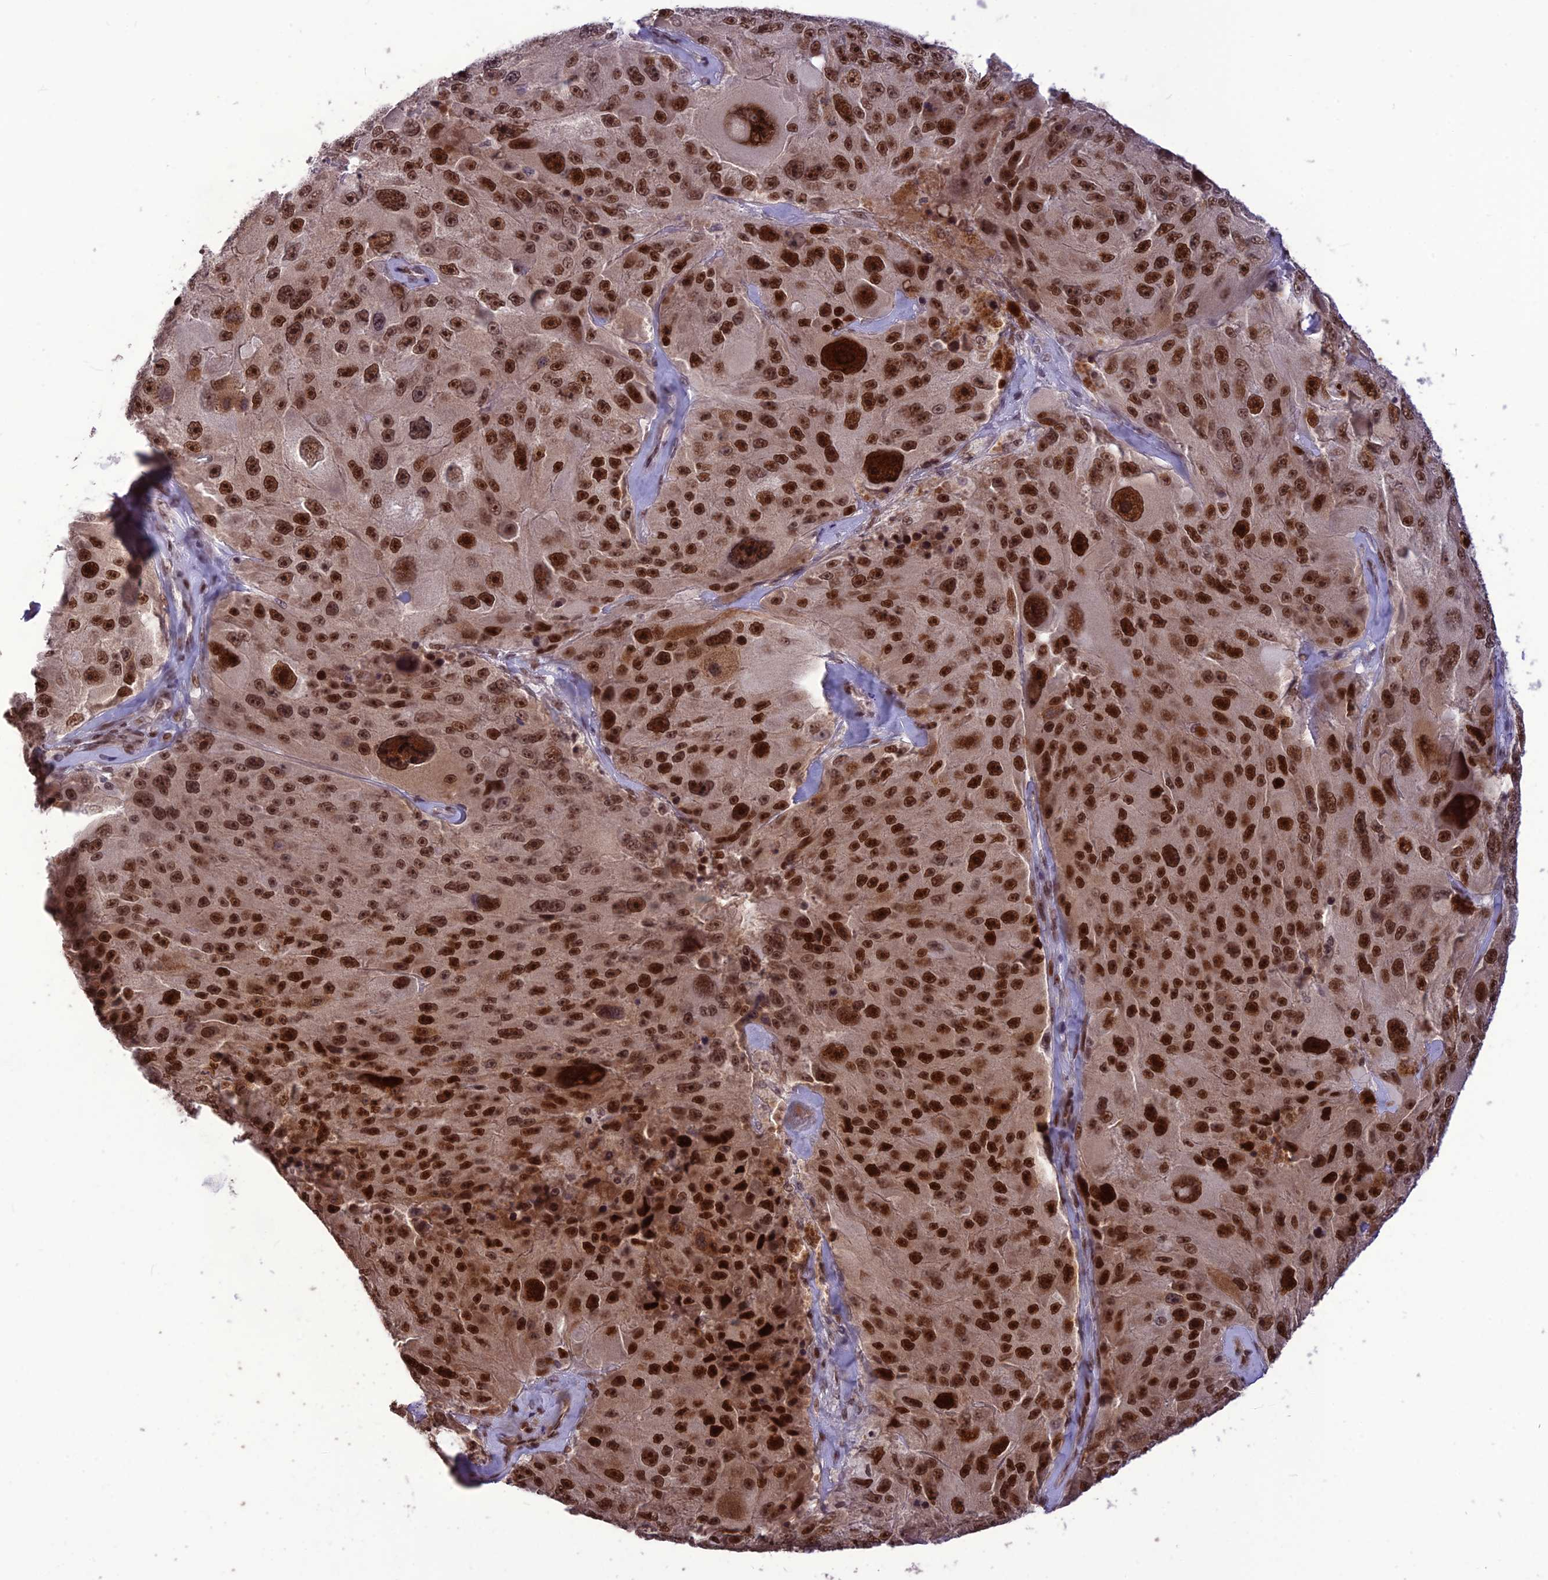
{"staining": {"intensity": "strong", "quantity": ">75%", "location": "nuclear"}, "tissue": "melanoma", "cell_type": "Tumor cells", "image_type": "cancer", "snomed": [{"axis": "morphology", "description": "Malignant melanoma, Metastatic site"}, {"axis": "topography", "description": "Lymph node"}], "caption": "Protein expression analysis of malignant melanoma (metastatic site) reveals strong nuclear expression in about >75% of tumor cells. Ihc stains the protein in brown and the nuclei are stained blue.", "gene": "DIS3", "patient": {"sex": "male", "age": 62}}